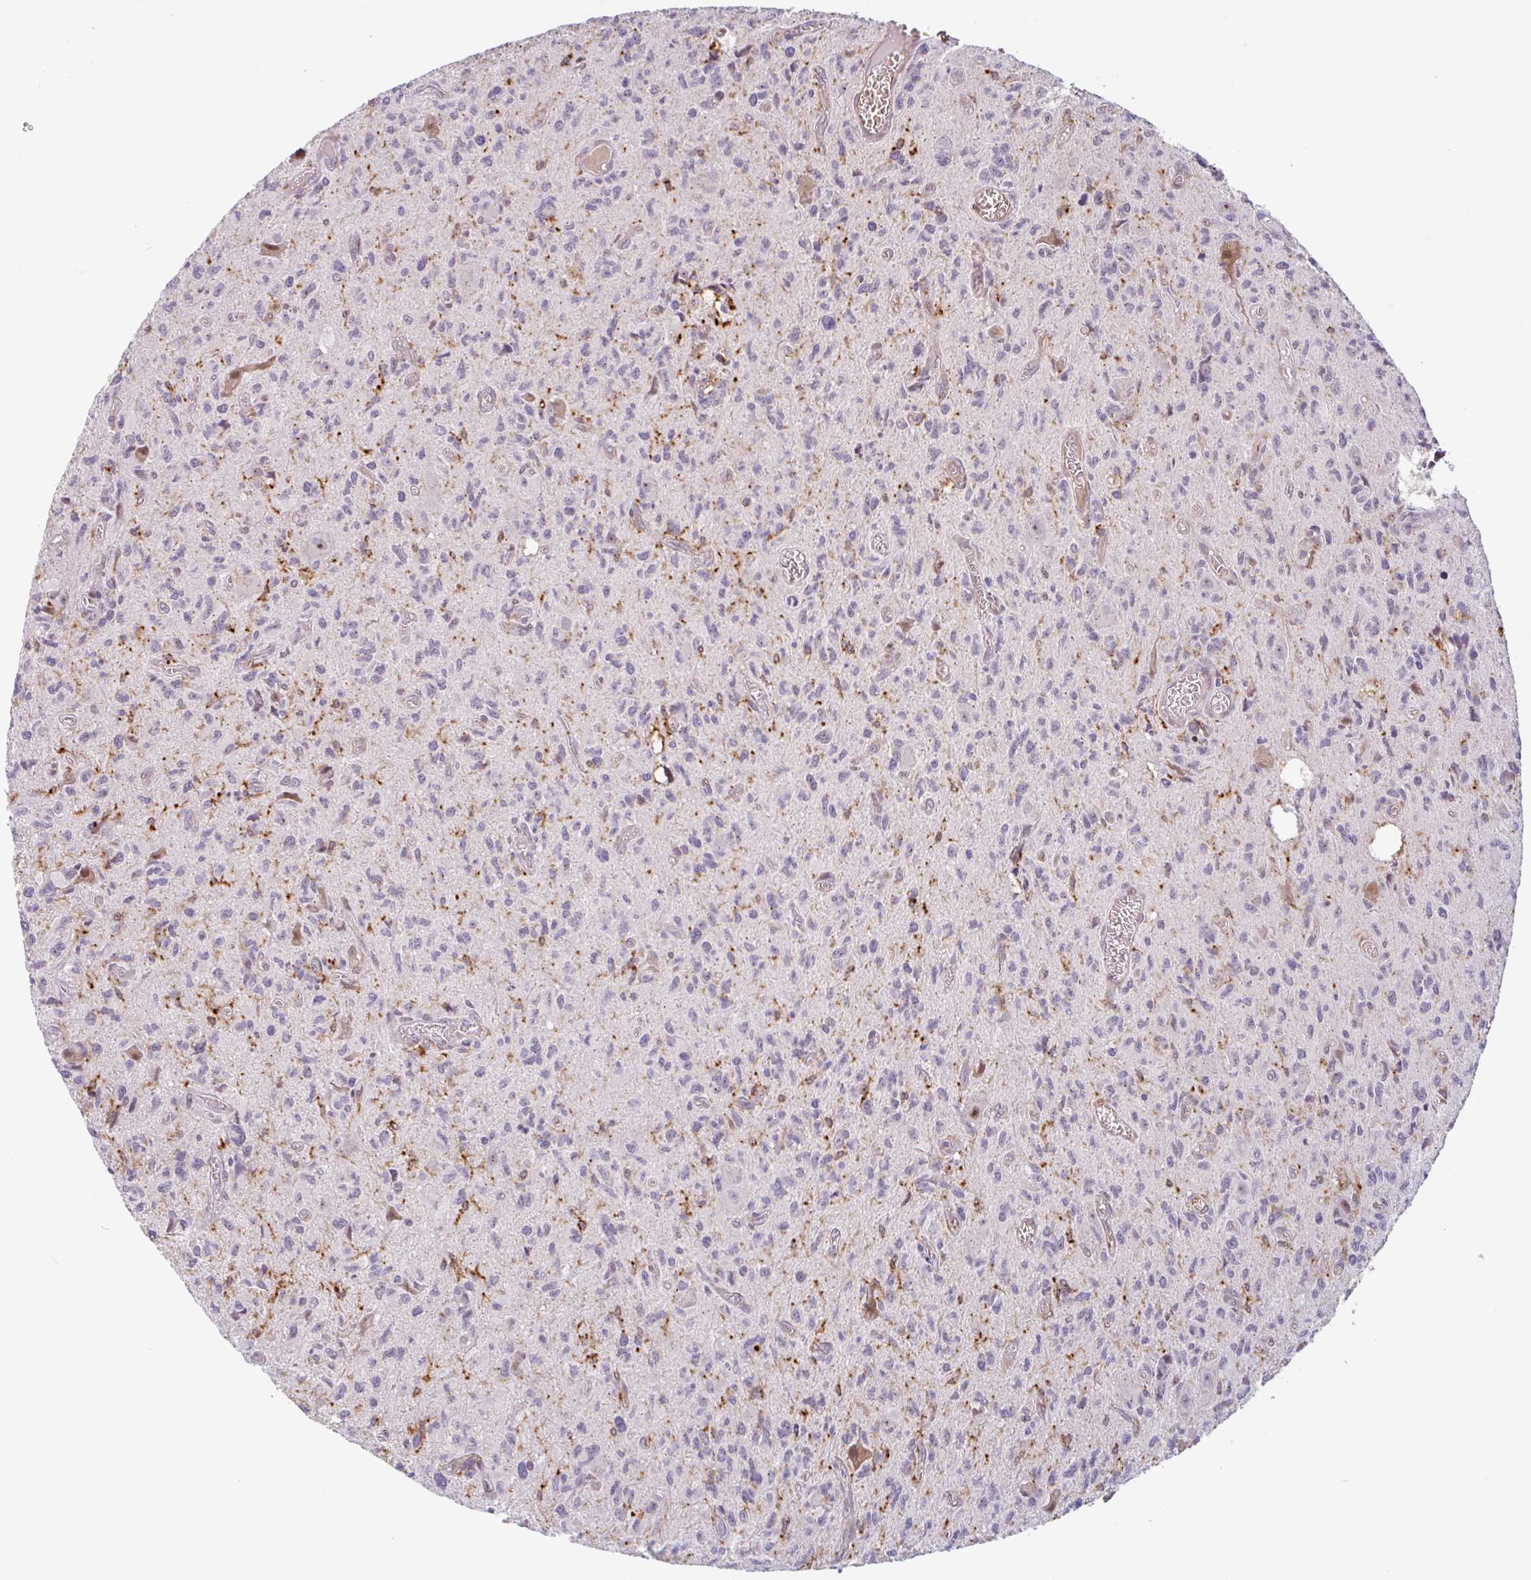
{"staining": {"intensity": "negative", "quantity": "none", "location": "none"}, "tissue": "glioma", "cell_type": "Tumor cells", "image_type": "cancer", "snomed": [{"axis": "morphology", "description": "Glioma, malignant, High grade"}, {"axis": "topography", "description": "Brain"}], "caption": "The histopathology image demonstrates no significant positivity in tumor cells of malignant high-grade glioma.", "gene": "TMEM119", "patient": {"sex": "male", "age": 76}}